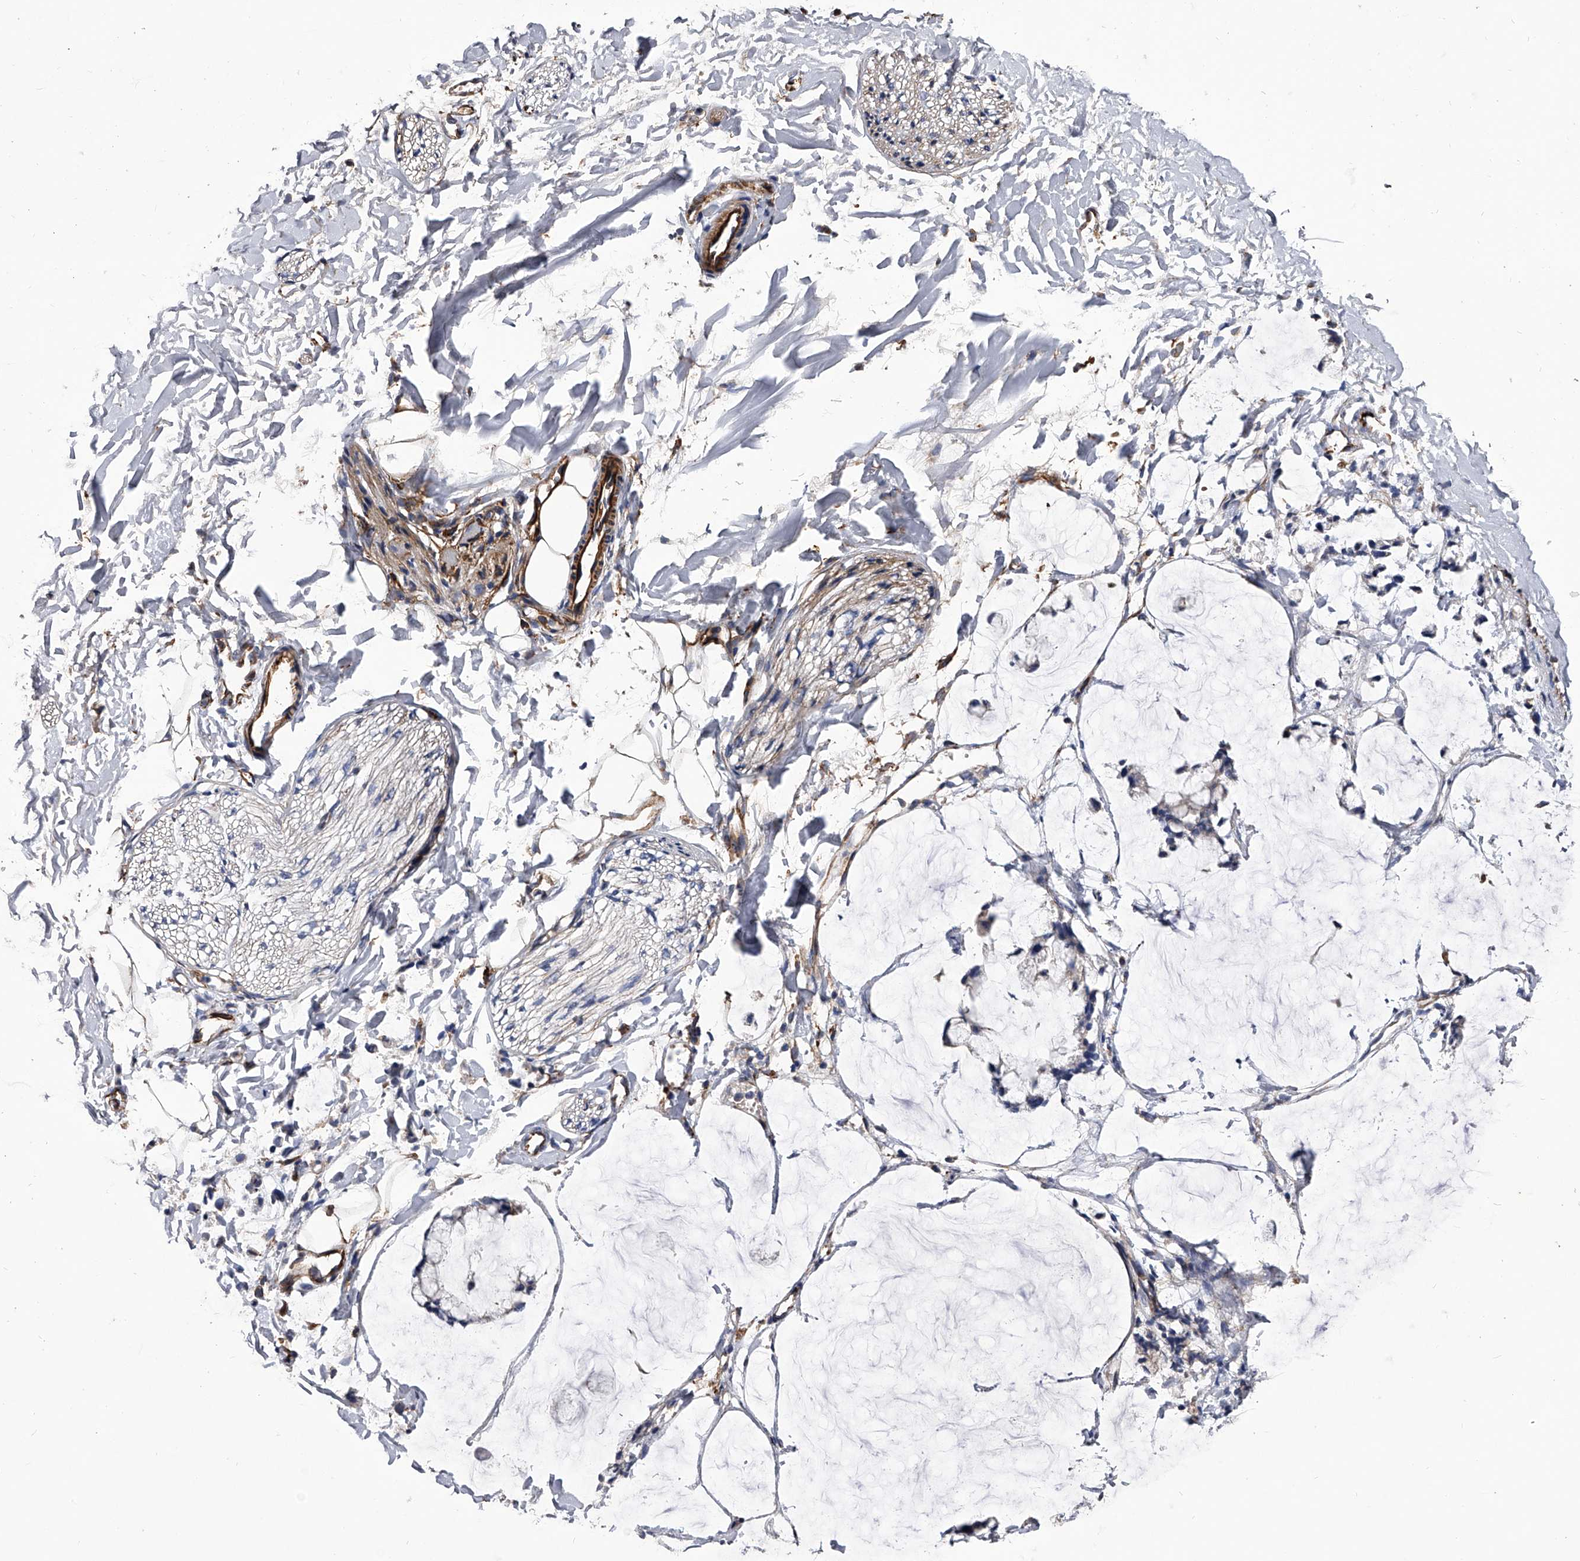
{"staining": {"intensity": "weak", "quantity": ">75%", "location": "cytoplasmic/membranous"}, "tissue": "adipose tissue", "cell_type": "Adipocytes", "image_type": "normal", "snomed": [{"axis": "morphology", "description": "Normal tissue, NOS"}, {"axis": "morphology", "description": "Adenocarcinoma, NOS"}, {"axis": "topography", "description": "Colon"}, {"axis": "topography", "description": "Peripheral nerve tissue"}], "caption": "Immunohistochemical staining of normal human adipose tissue exhibits low levels of weak cytoplasmic/membranous staining in approximately >75% of adipocytes.", "gene": "EFCAB7", "patient": {"sex": "male", "age": 14}}